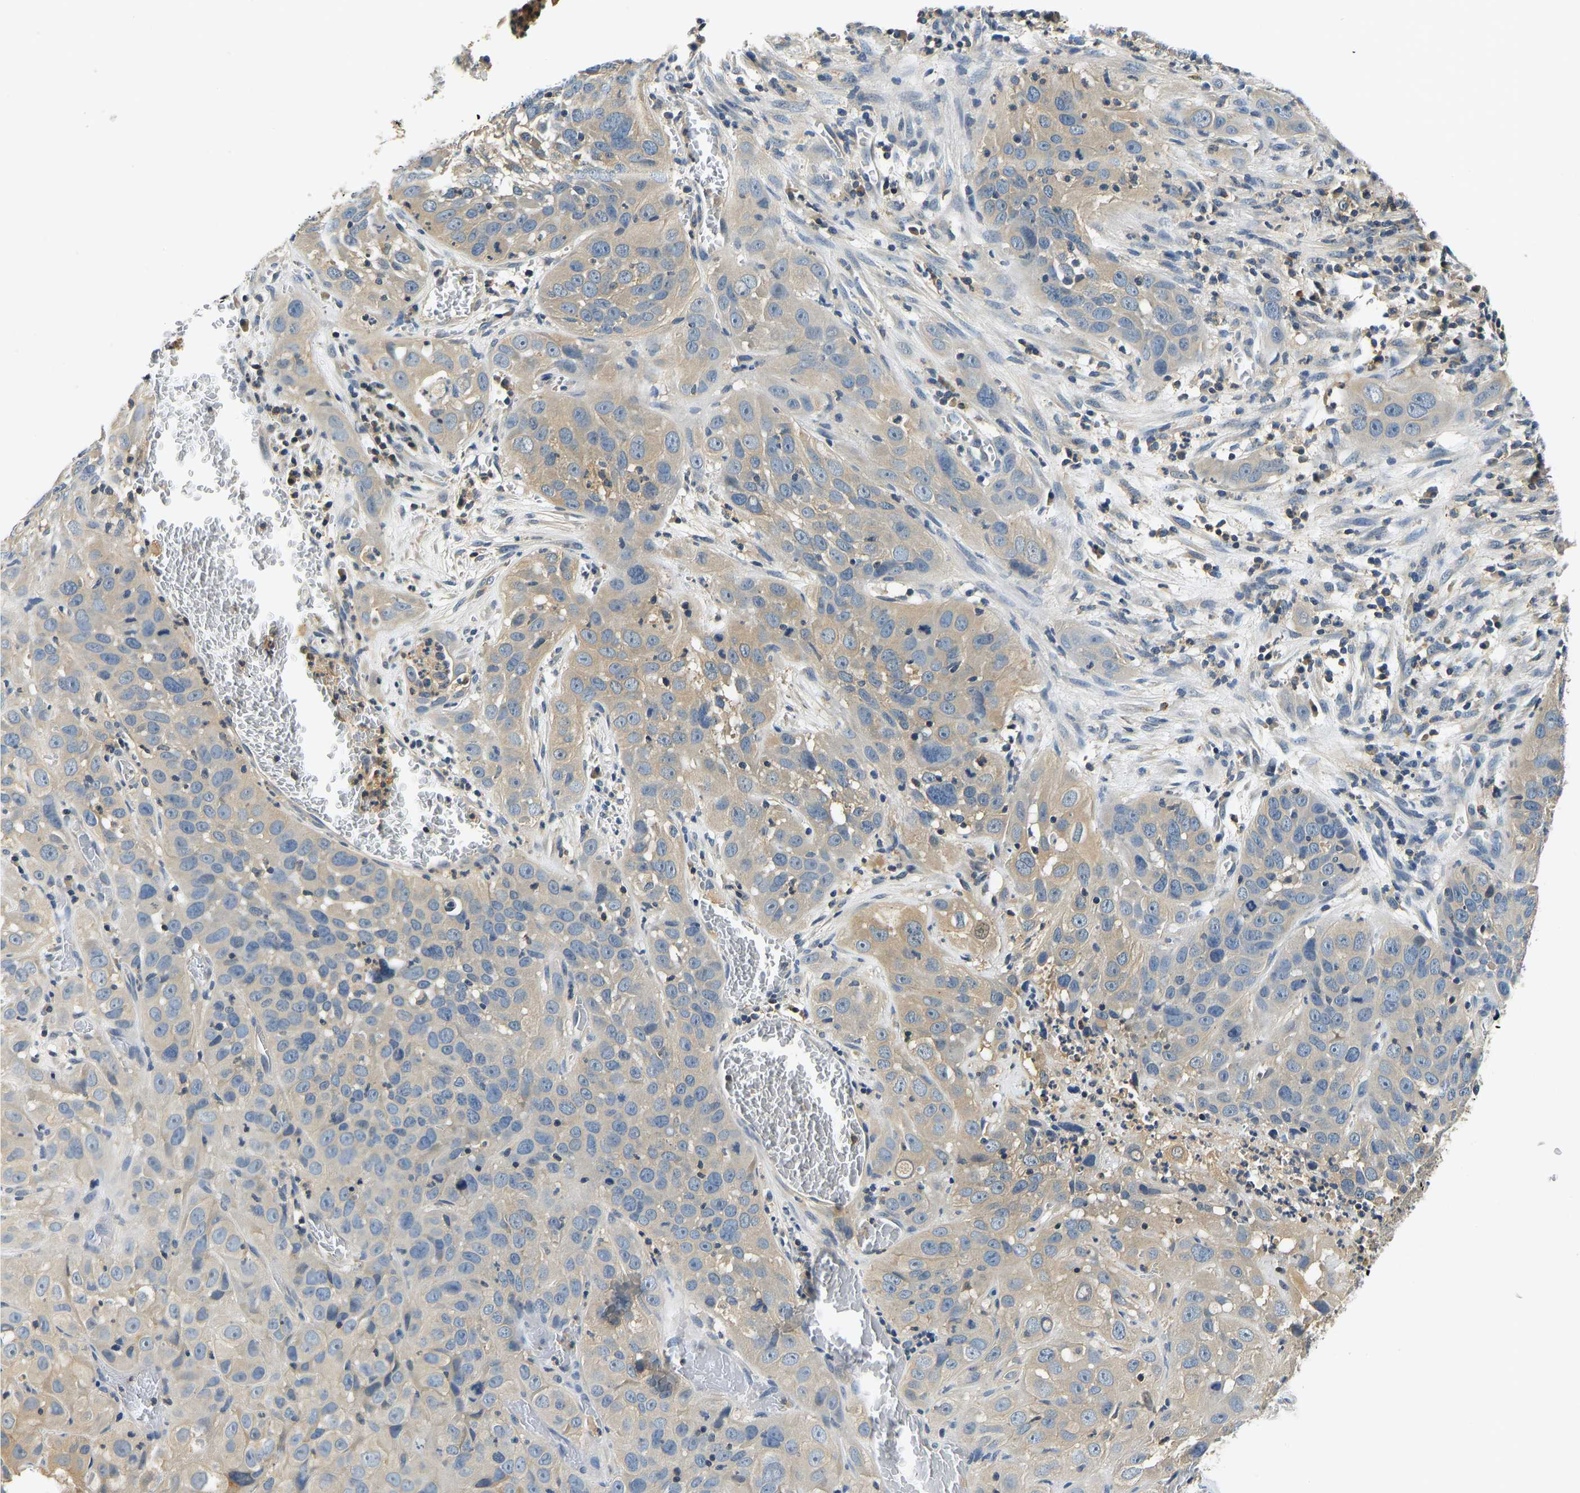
{"staining": {"intensity": "weak", "quantity": ">75%", "location": "cytoplasmic/membranous"}, "tissue": "cervical cancer", "cell_type": "Tumor cells", "image_type": "cancer", "snomed": [{"axis": "morphology", "description": "Squamous cell carcinoma, NOS"}, {"axis": "topography", "description": "Cervix"}], "caption": "Cervical squamous cell carcinoma was stained to show a protein in brown. There is low levels of weak cytoplasmic/membranous positivity in about >75% of tumor cells.", "gene": "RESF1", "patient": {"sex": "female", "age": 32}}